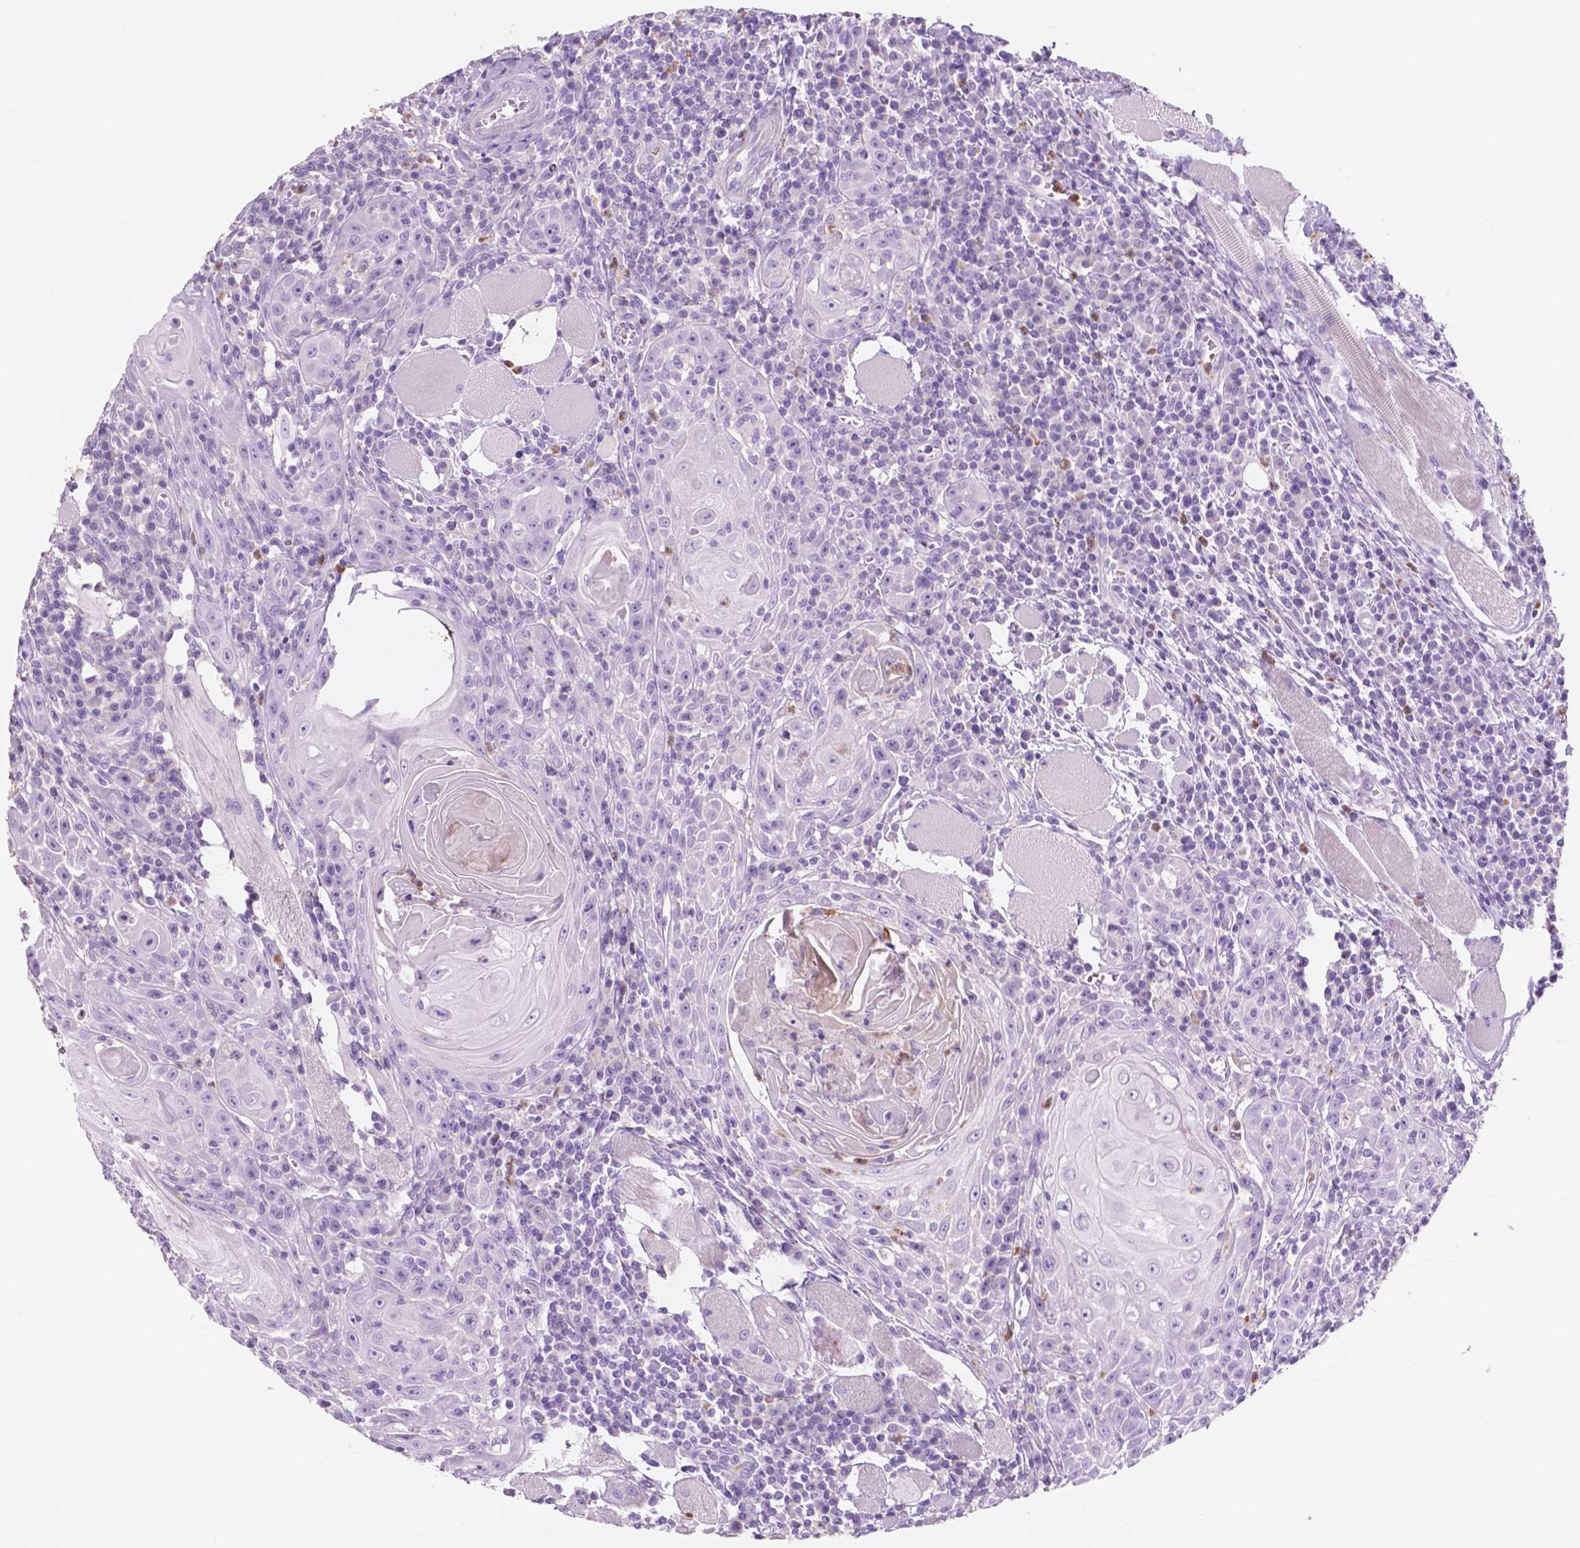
{"staining": {"intensity": "negative", "quantity": "none", "location": "none"}, "tissue": "head and neck cancer", "cell_type": "Tumor cells", "image_type": "cancer", "snomed": [{"axis": "morphology", "description": "Squamous cell carcinoma, NOS"}, {"axis": "topography", "description": "Head-Neck"}], "caption": "A high-resolution histopathology image shows IHC staining of head and neck cancer (squamous cell carcinoma), which demonstrates no significant positivity in tumor cells.", "gene": "CUZD1", "patient": {"sex": "male", "age": 52}}